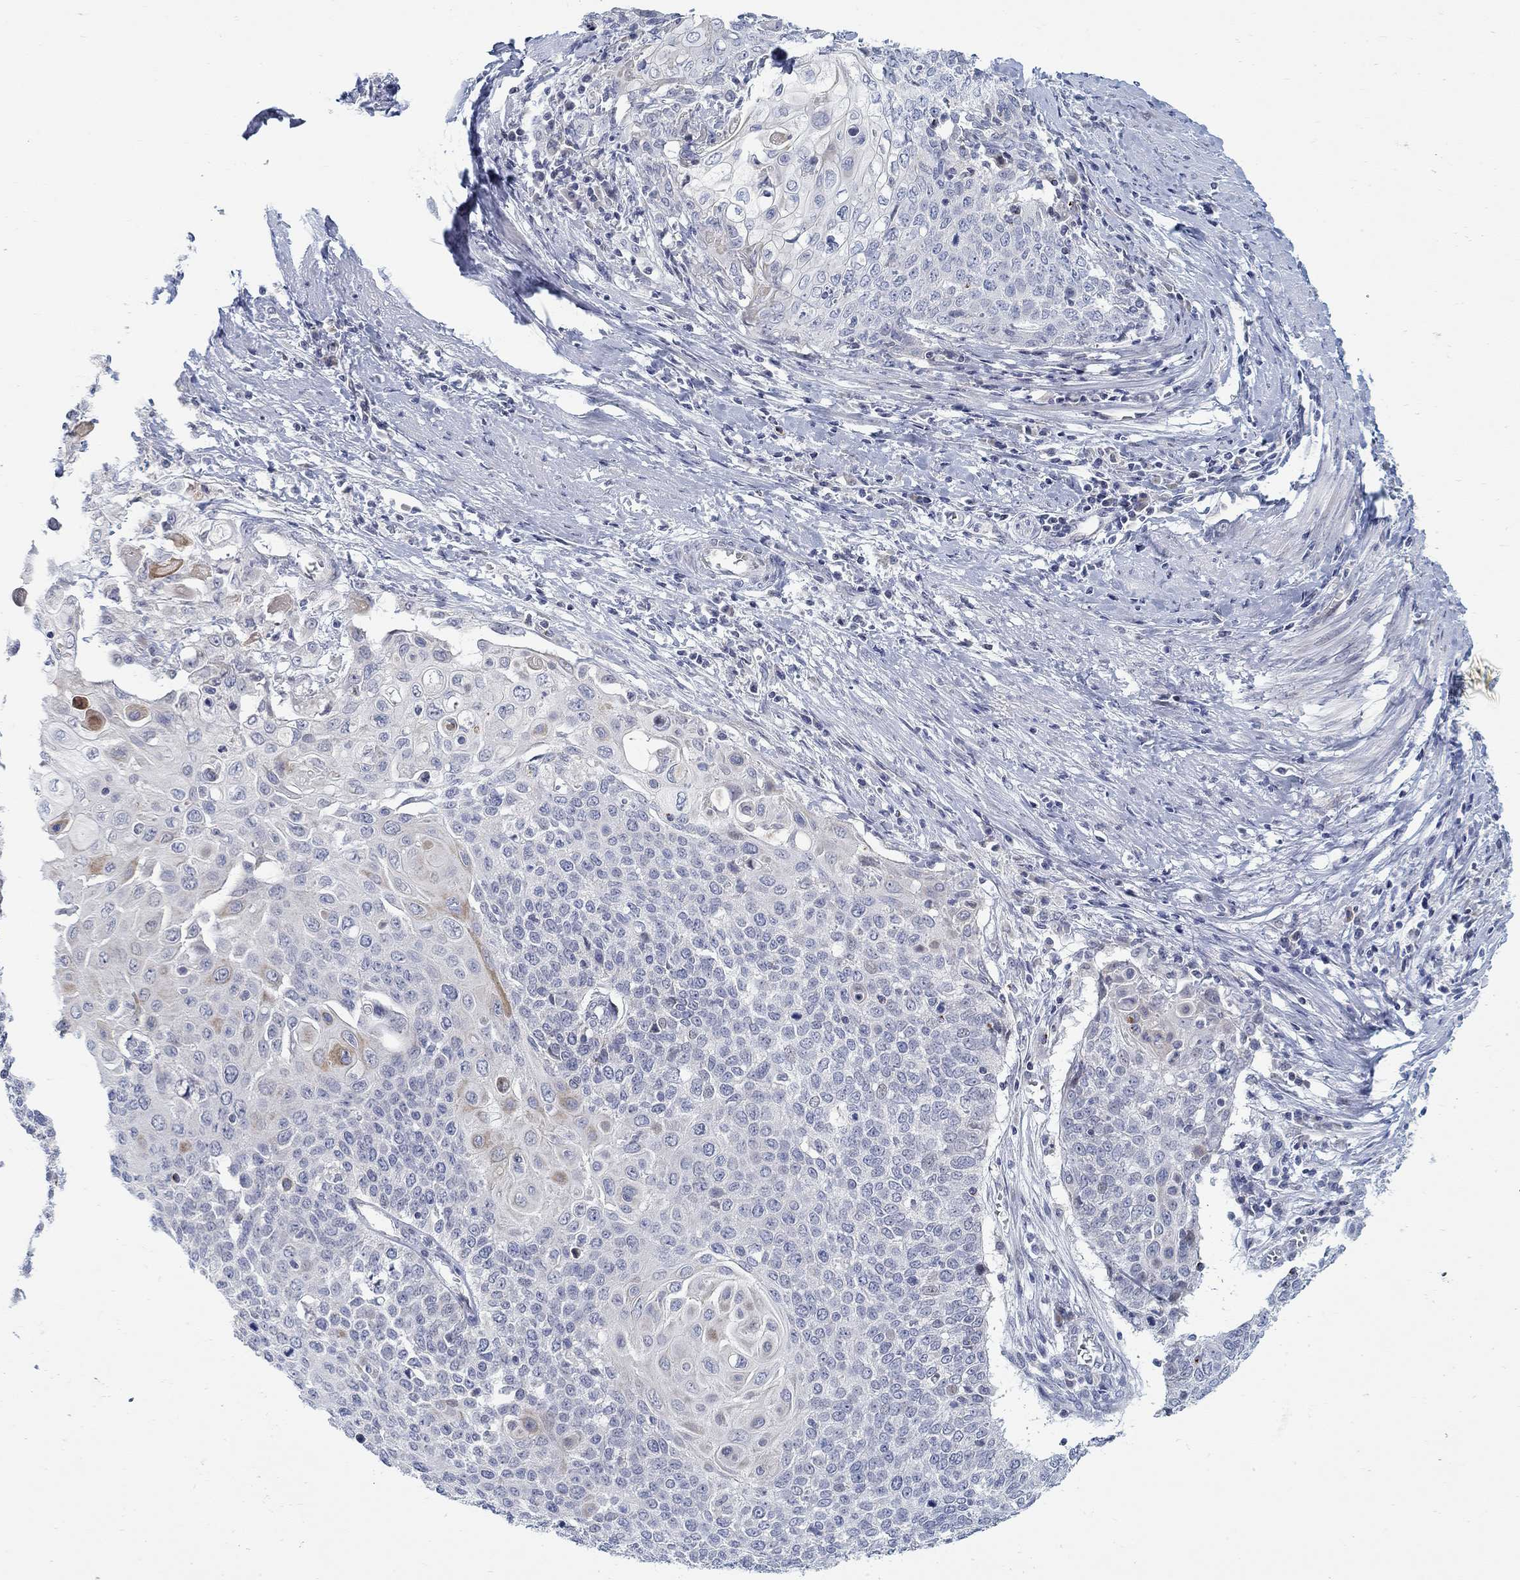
{"staining": {"intensity": "moderate", "quantity": "<25%", "location": "cytoplasmic/membranous"}, "tissue": "cervical cancer", "cell_type": "Tumor cells", "image_type": "cancer", "snomed": [{"axis": "morphology", "description": "Squamous cell carcinoma, NOS"}, {"axis": "topography", "description": "Cervix"}], "caption": "A micrograph showing moderate cytoplasmic/membranous expression in approximately <25% of tumor cells in cervical squamous cell carcinoma, as visualized by brown immunohistochemical staining.", "gene": "ANO7", "patient": {"sex": "female", "age": 39}}